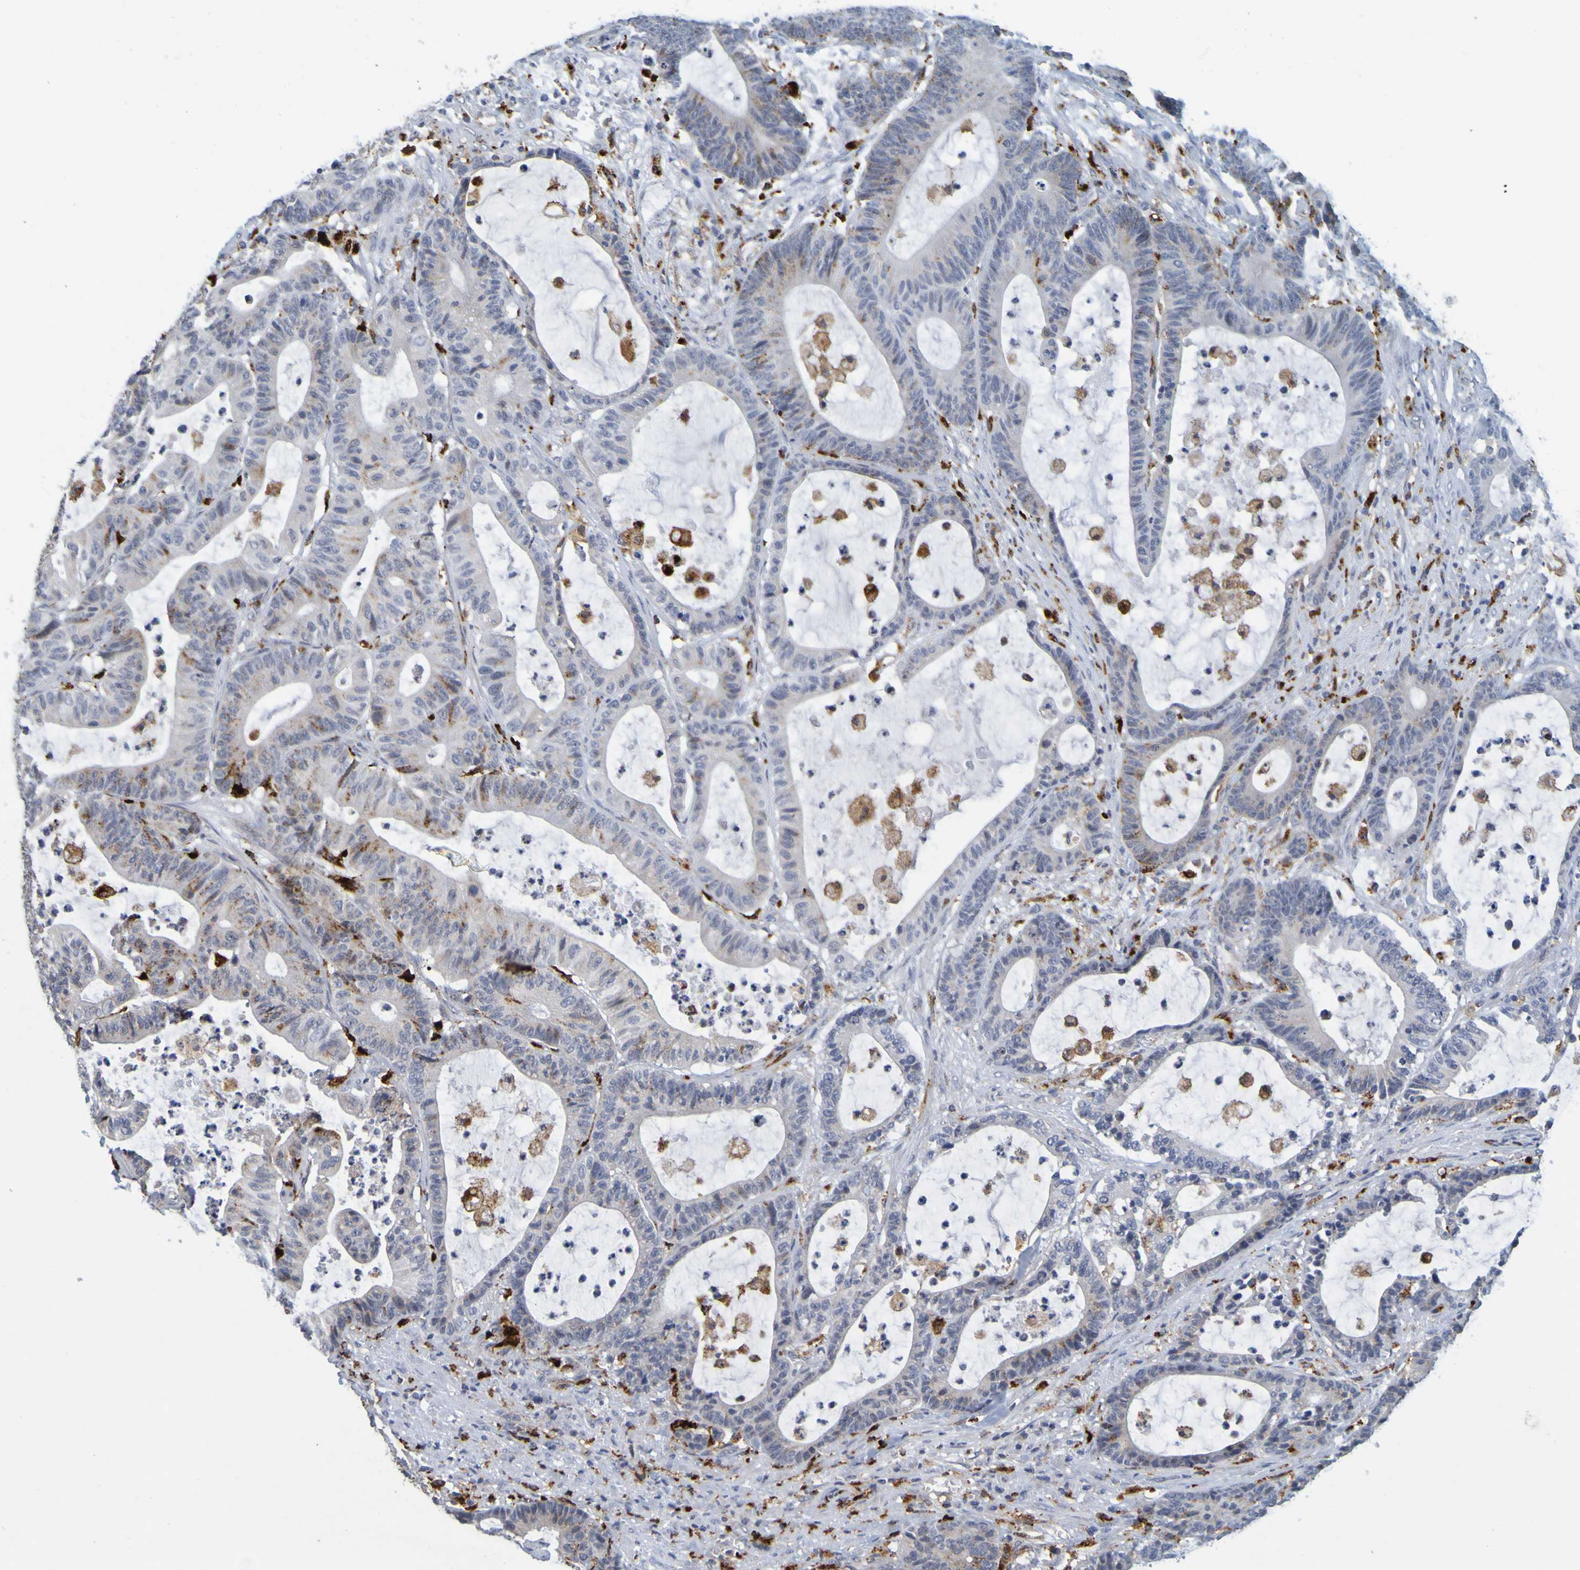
{"staining": {"intensity": "moderate", "quantity": "<25%", "location": "cytoplasmic/membranous"}, "tissue": "colorectal cancer", "cell_type": "Tumor cells", "image_type": "cancer", "snomed": [{"axis": "morphology", "description": "Adenocarcinoma, NOS"}, {"axis": "topography", "description": "Colon"}], "caption": "Immunohistochemical staining of human colorectal adenocarcinoma shows low levels of moderate cytoplasmic/membranous staining in approximately <25% of tumor cells.", "gene": "TPH1", "patient": {"sex": "female", "age": 84}}